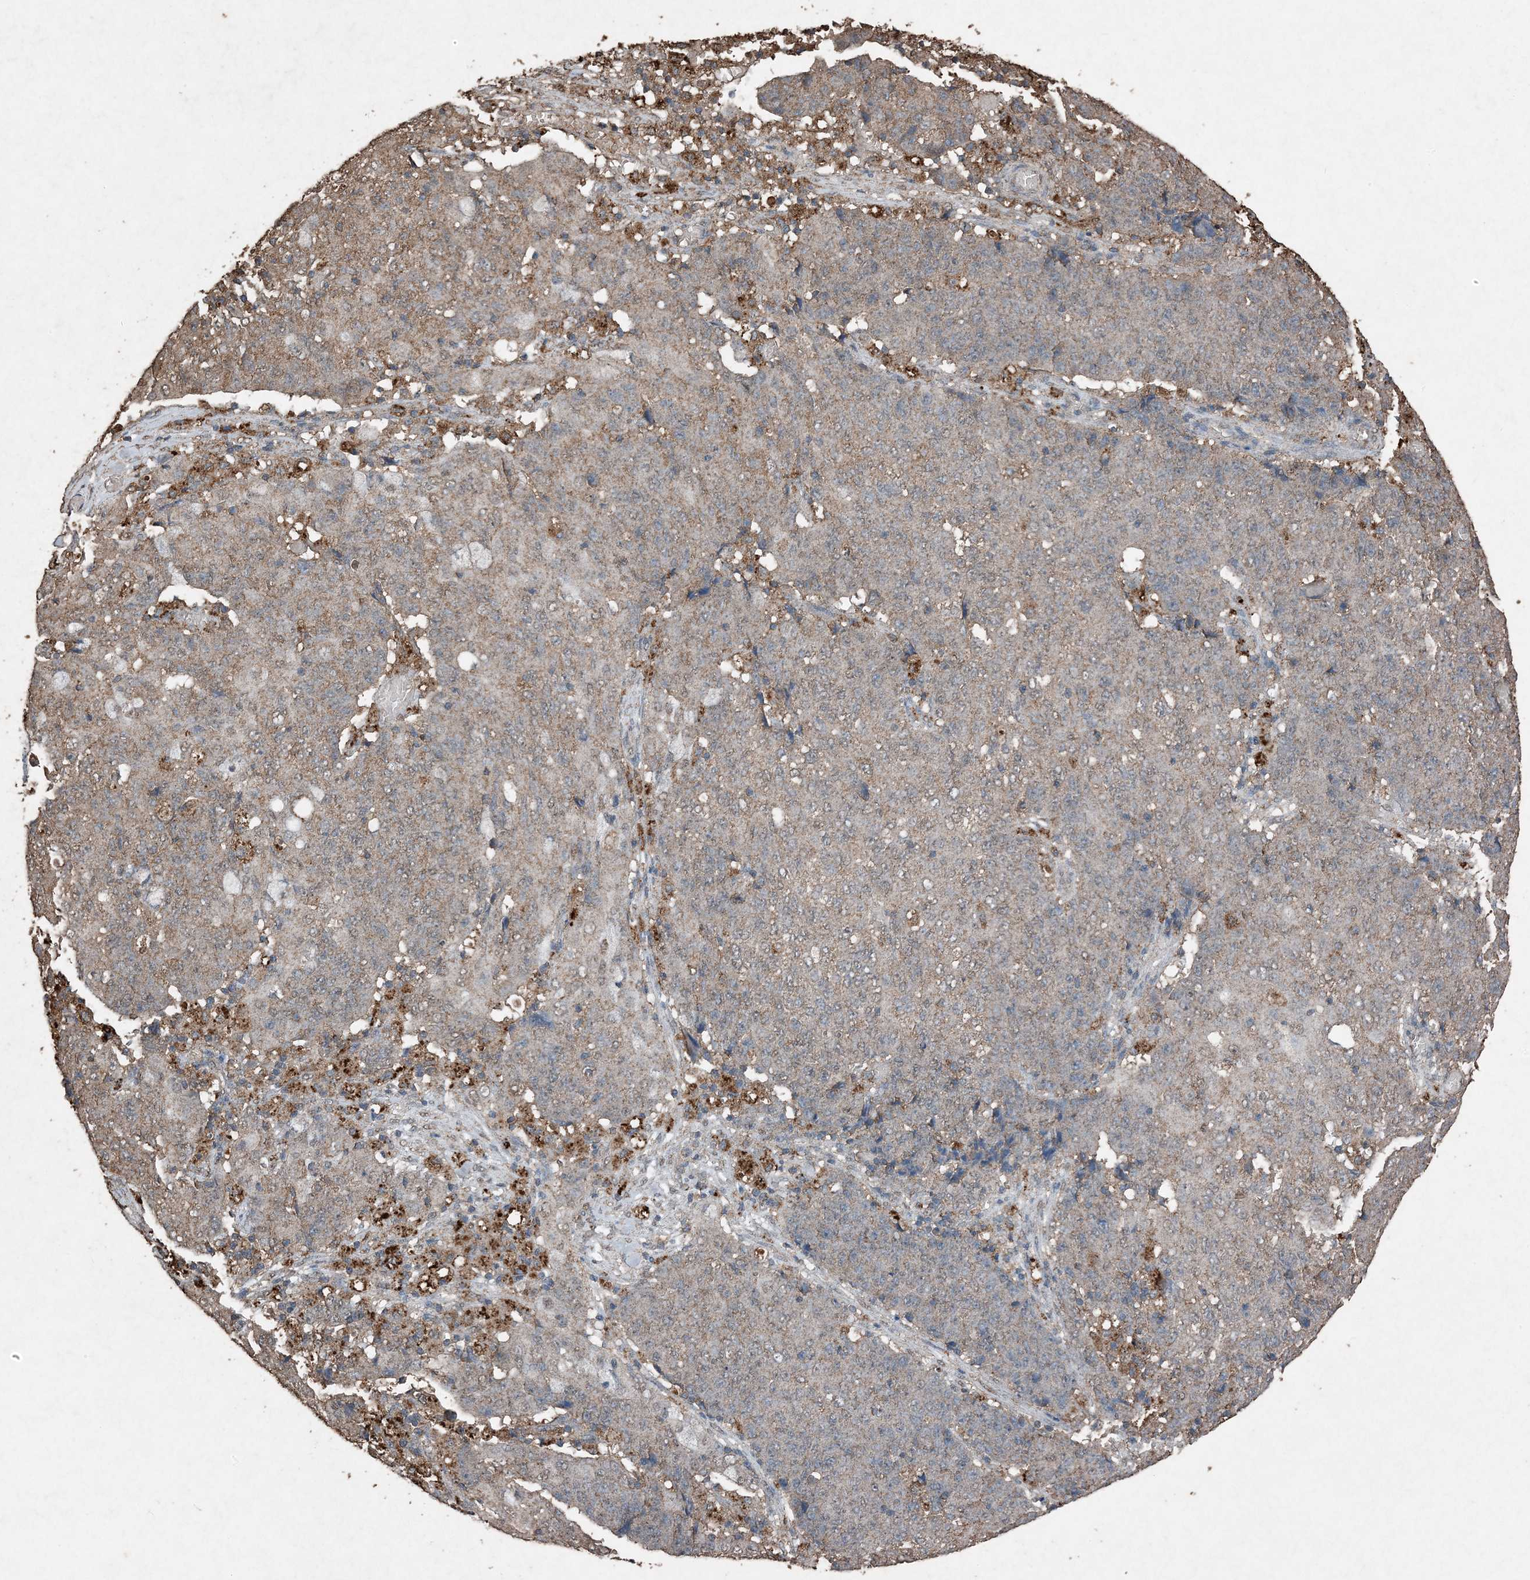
{"staining": {"intensity": "weak", "quantity": "25%-75%", "location": "cytoplasmic/membranous"}, "tissue": "ovarian cancer", "cell_type": "Tumor cells", "image_type": "cancer", "snomed": [{"axis": "morphology", "description": "Carcinoma, endometroid"}, {"axis": "topography", "description": "Ovary"}], "caption": "An image of human ovarian cancer (endometroid carcinoma) stained for a protein reveals weak cytoplasmic/membranous brown staining in tumor cells.", "gene": "FCN3", "patient": {"sex": "female", "age": 42}}